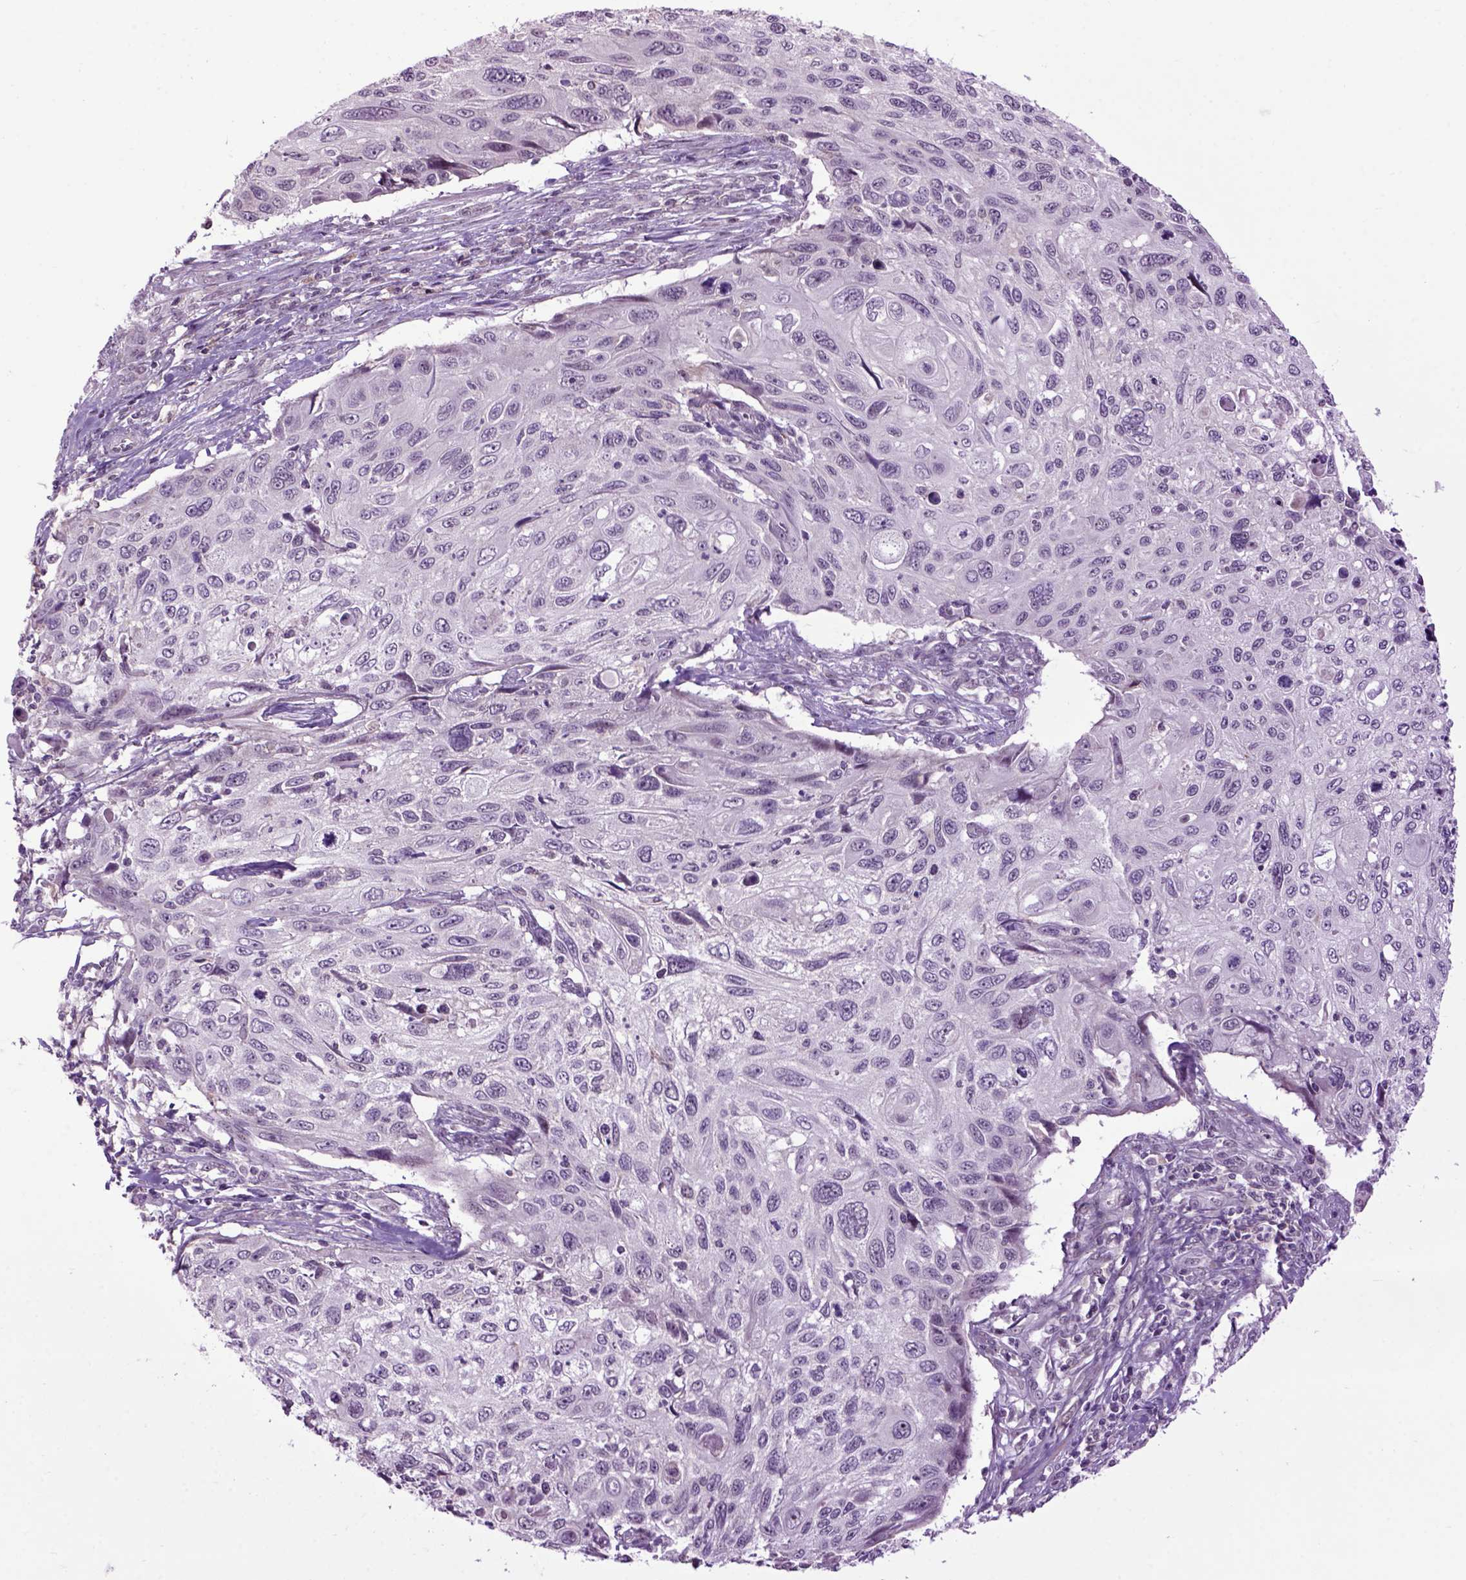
{"staining": {"intensity": "negative", "quantity": "none", "location": "none"}, "tissue": "cervical cancer", "cell_type": "Tumor cells", "image_type": "cancer", "snomed": [{"axis": "morphology", "description": "Squamous cell carcinoma, NOS"}, {"axis": "topography", "description": "Cervix"}], "caption": "DAB immunohistochemical staining of cervical cancer reveals no significant expression in tumor cells.", "gene": "EMILIN3", "patient": {"sex": "female", "age": 70}}